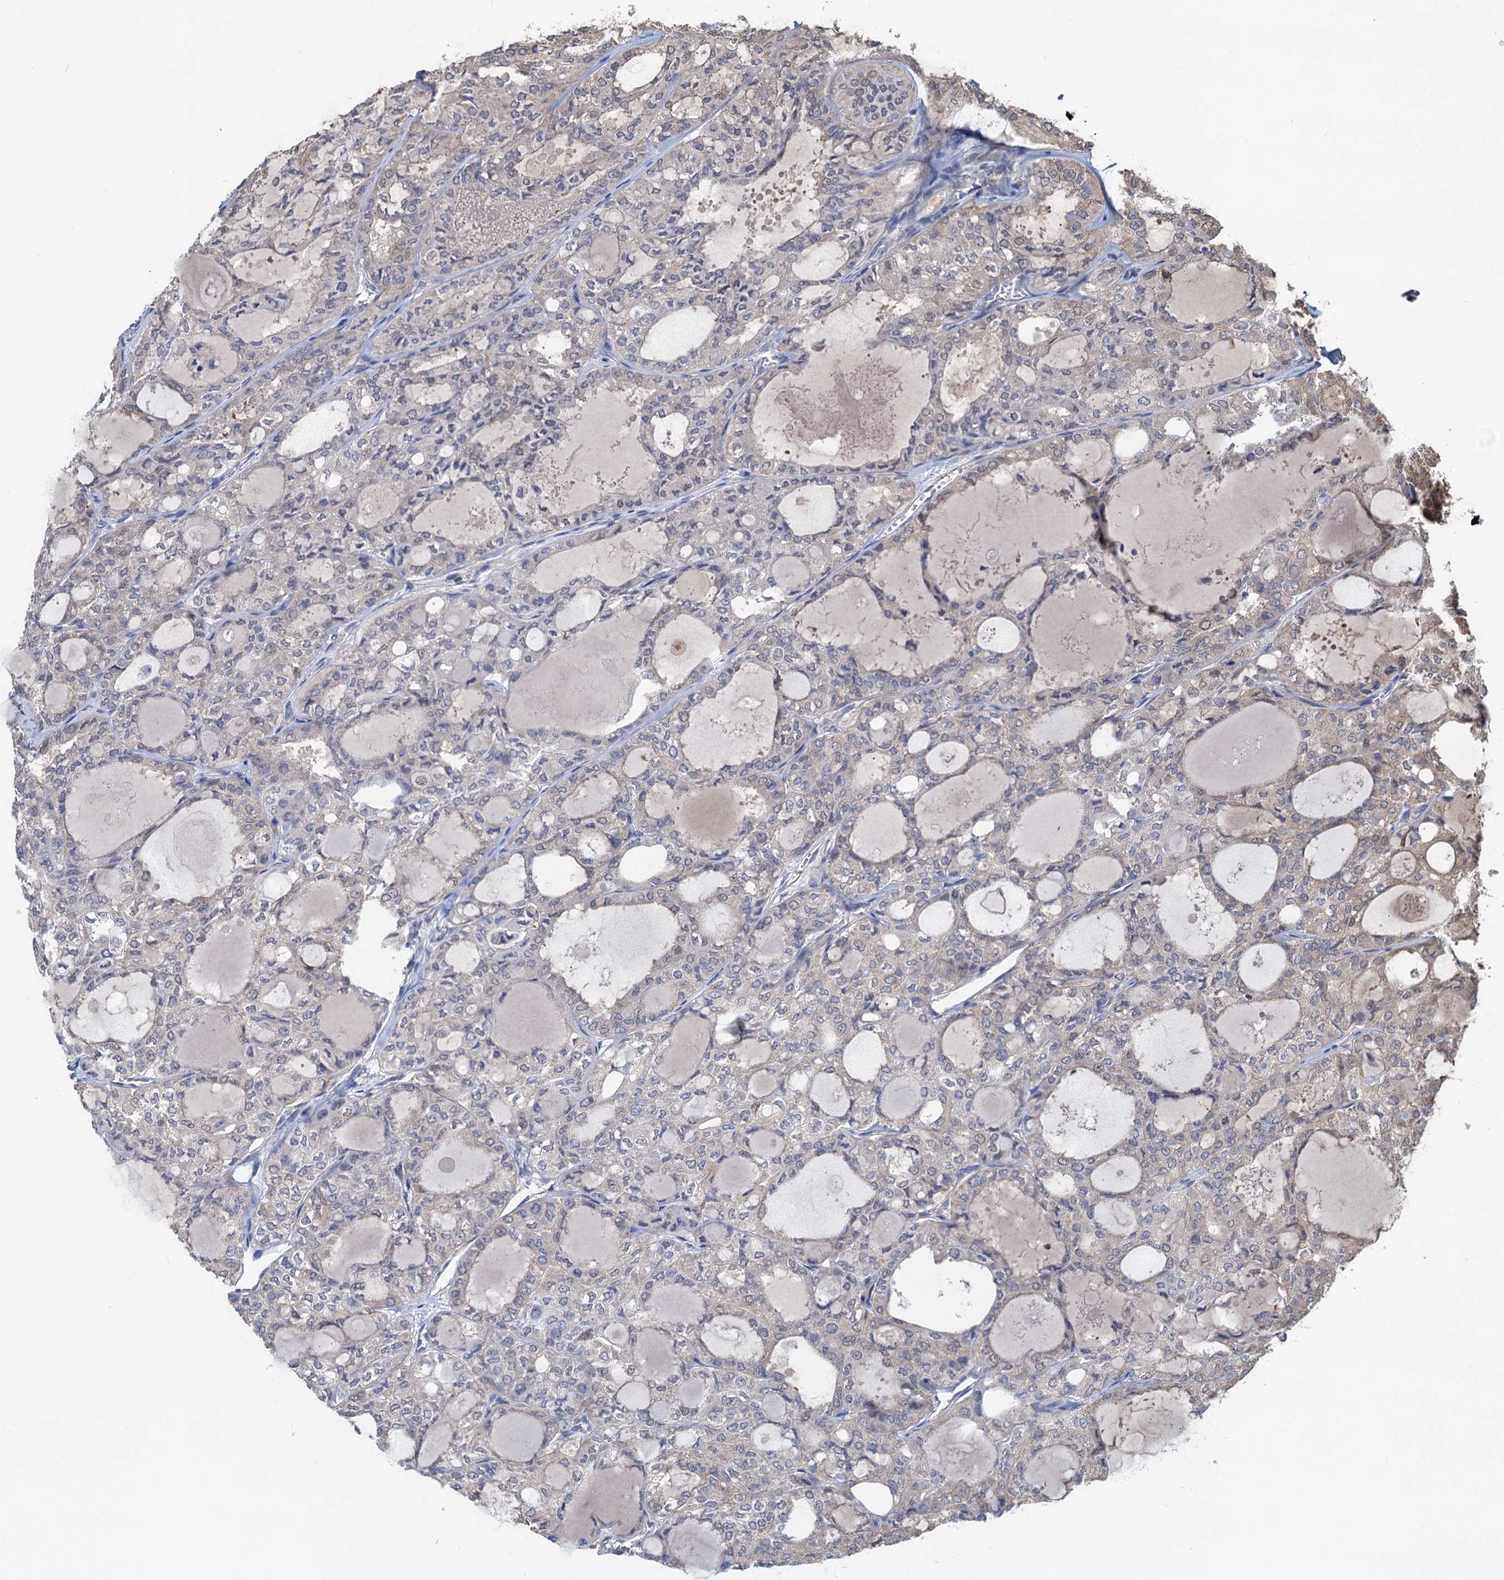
{"staining": {"intensity": "negative", "quantity": "none", "location": "none"}, "tissue": "thyroid cancer", "cell_type": "Tumor cells", "image_type": "cancer", "snomed": [{"axis": "morphology", "description": "Follicular adenoma carcinoma, NOS"}, {"axis": "topography", "description": "Thyroid gland"}], "caption": "Tumor cells show no significant protein positivity in thyroid follicular adenoma carcinoma. (DAB (3,3'-diaminobenzidine) immunohistochemistry (IHC), high magnification).", "gene": "RTKN2", "patient": {"sex": "male", "age": 75}}